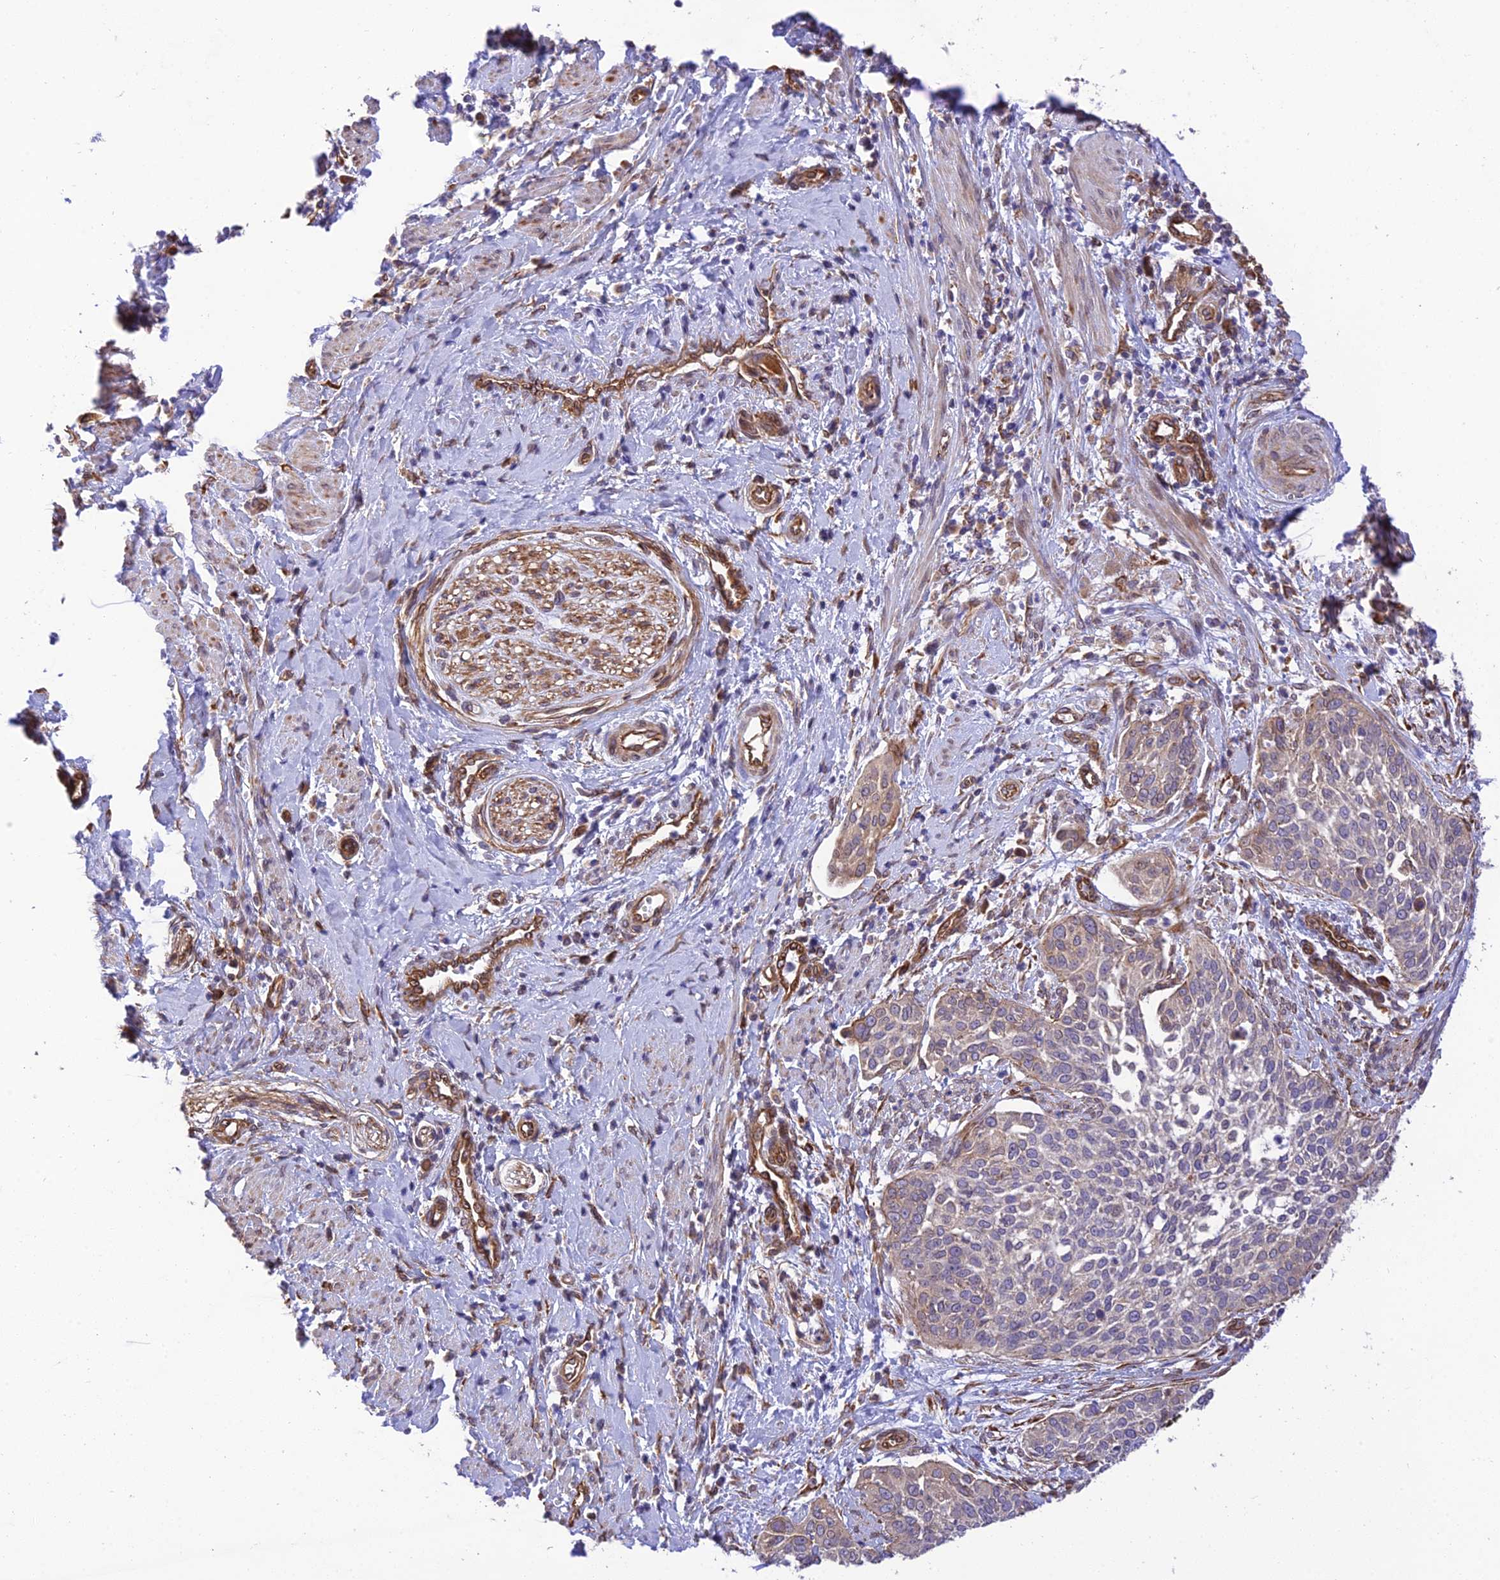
{"staining": {"intensity": "weak", "quantity": "<25%", "location": "cytoplasmic/membranous"}, "tissue": "cervical cancer", "cell_type": "Tumor cells", "image_type": "cancer", "snomed": [{"axis": "morphology", "description": "Squamous cell carcinoma, NOS"}, {"axis": "topography", "description": "Cervix"}], "caption": "High magnification brightfield microscopy of cervical cancer (squamous cell carcinoma) stained with DAB (brown) and counterstained with hematoxylin (blue): tumor cells show no significant positivity.", "gene": "EXOC3L4", "patient": {"sex": "female", "age": 44}}